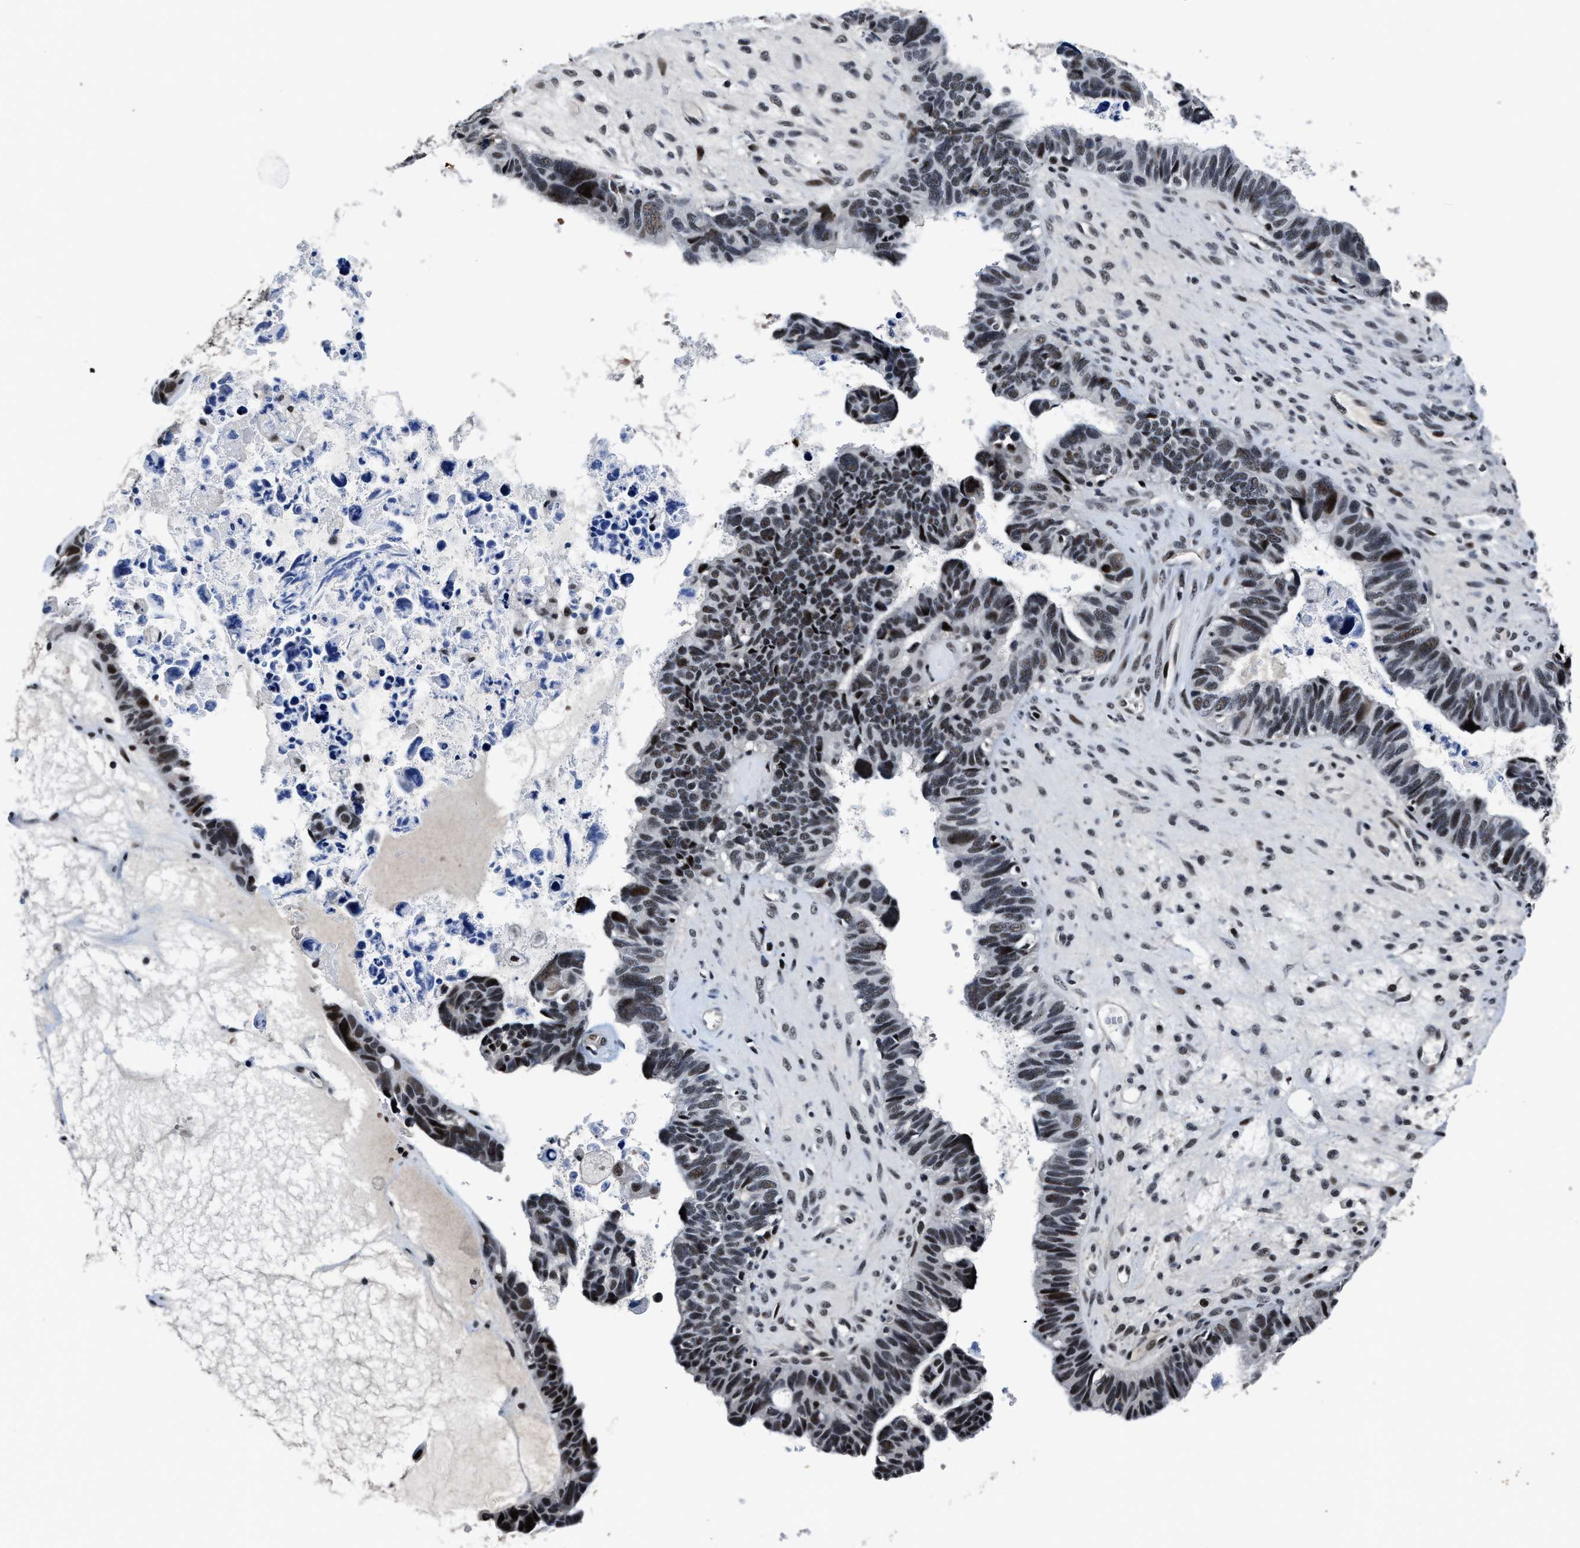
{"staining": {"intensity": "weak", "quantity": ">75%", "location": "nuclear"}, "tissue": "ovarian cancer", "cell_type": "Tumor cells", "image_type": "cancer", "snomed": [{"axis": "morphology", "description": "Cystadenocarcinoma, serous, NOS"}, {"axis": "topography", "description": "Ovary"}], "caption": "Tumor cells demonstrate low levels of weak nuclear staining in about >75% of cells in human ovarian cancer (serous cystadenocarcinoma).", "gene": "ZNF233", "patient": {"sex": "female", "age": 79}}